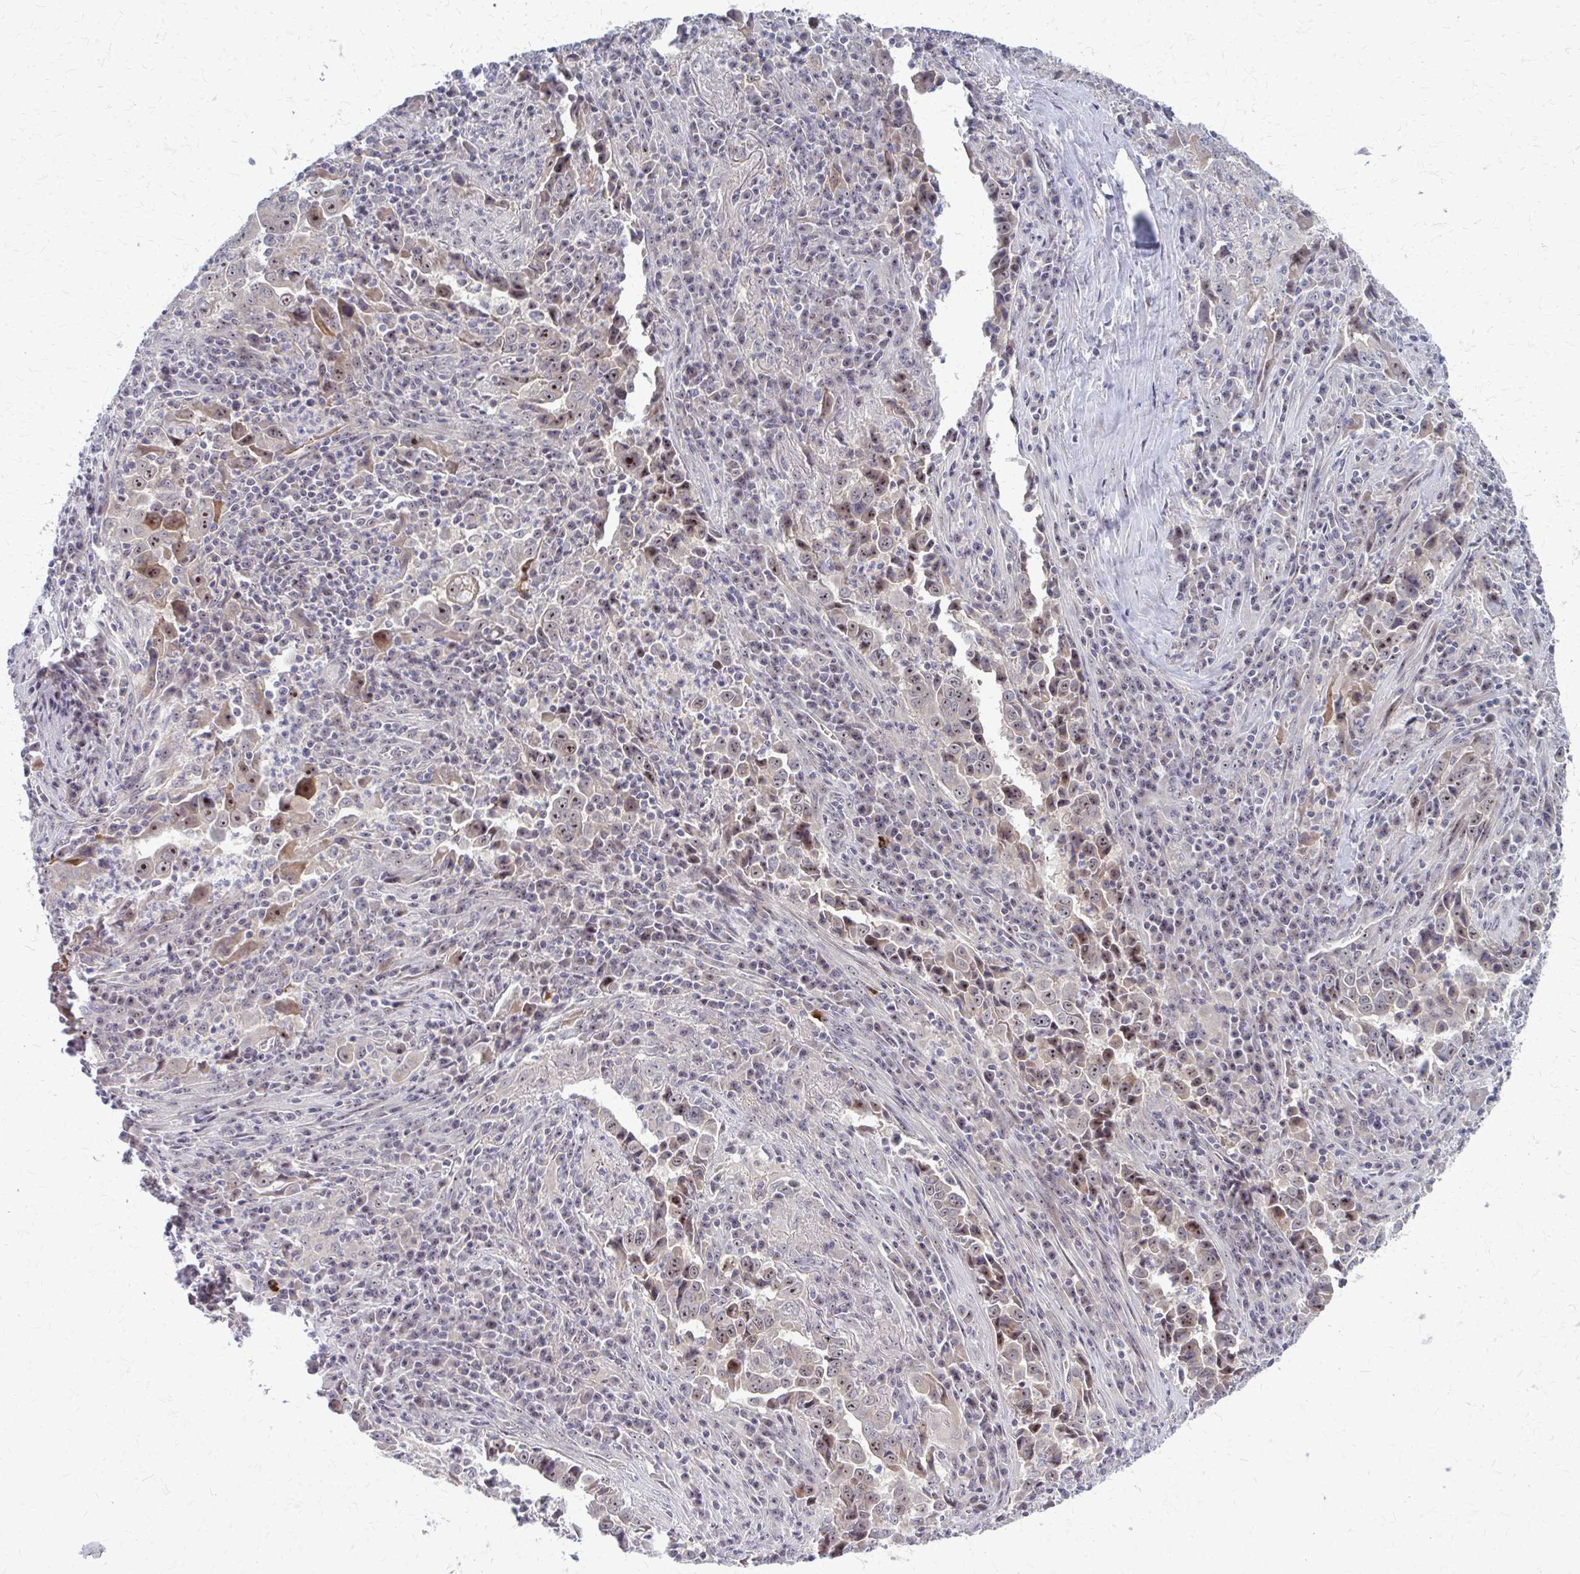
{"staining": {"intensity": "weak", "quantity": "25%-75%", "location": "nuclear"}, "tissue": "lung cancer", "cell_type": "Tumor cells", "image_type": "cancer", "snomed": [{"axis": "morphology", "description": "Adenocarcinoma, NOS"}, {"axis": "topography", "description": "Lung"}], "caption": "Brown immunohistochemical staining in human lung cancer shows weak nuclear staining in approximately 25%-75% of tumor cells.", "gene": "NUDT16", "patient": {"sex": "male", "age": 67}}